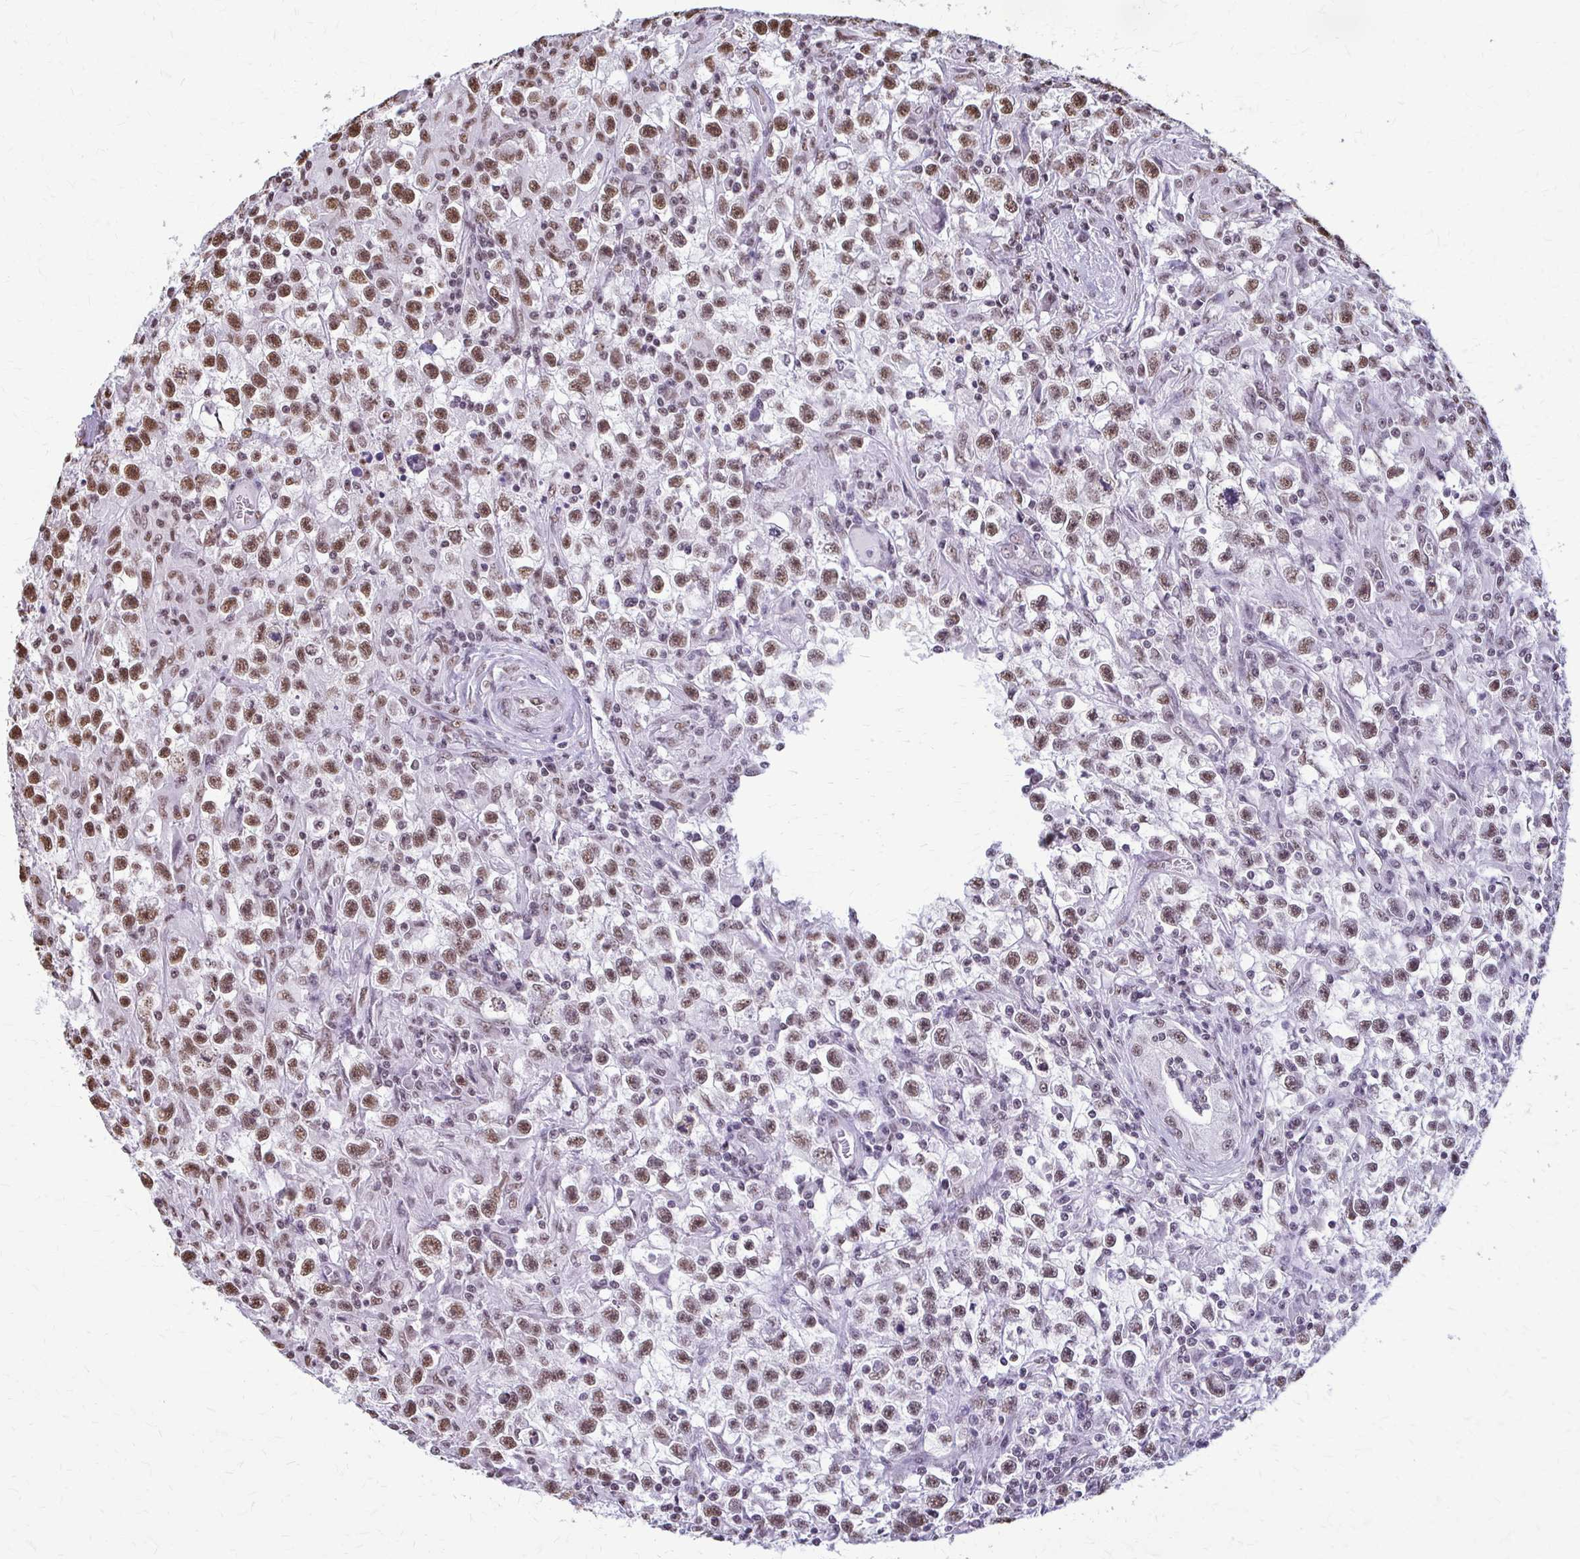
{"staining": {"intensity": "moderate", "quantity": ">75%", "location": "nuclear"}, "tissue": "testis cancer", "cell_type": "Tumor cells", "image_type": "cancer", "snomed": [{"axis": "morphology", "description": "Seminoma, NOS"}, {"axis": "topography", "description": "Testis"}], "caption": "This histopathology image reveals IHC staining of human testis cancer (seminoma), with medium moderate nuclear staining in about >75% of tumor cells.", "gene": "SNRPA", "patient": {"sex": "male", "age": 31}}